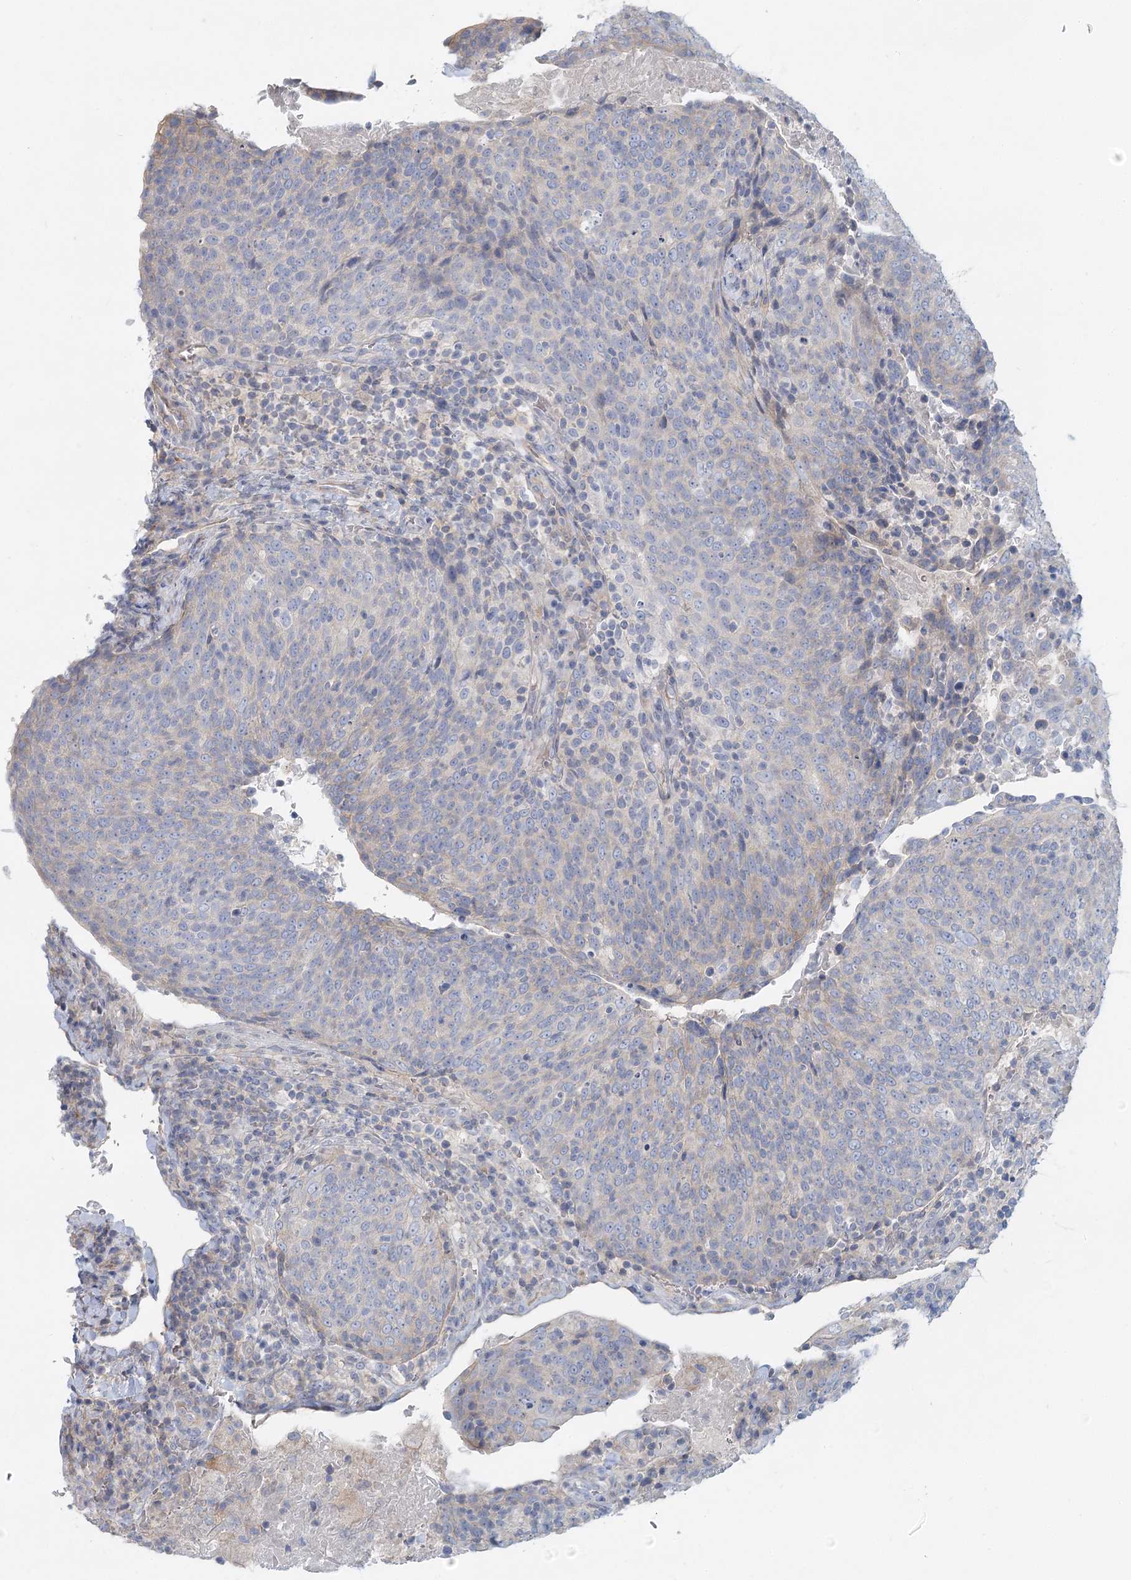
{"staining": {"intensity": "negative", "quantity": "none", "location": "none"}, "tissue": "head and neck cancer", "cell_type": "Tumor cells", "image_type": "cancer", "snomed": [{"axis": "morphology", "description": "Squamous cell carcinoma, NOS"}, {"axis": "morphology", "description": "Squamous cell carcinoma, metastatic, NOS"}, {"axis": "topography", "description": "Lymph node"}, {"axis": "topography", "description": "Head-Neck"}], "caption": "Protein analysis of head and neck cancer (squamous cell carcinoma) demonstrates no significant expression in tumor cells. (Stains: DAB (3,3'-diaminobenzidine) immunohistochemistry (IHC) with hematoxylin counter stain, Microscopy: brightfield microscopy at high magnification).", "gene": "DNMBP", "patient": {"sex": "male", "age": 62}}